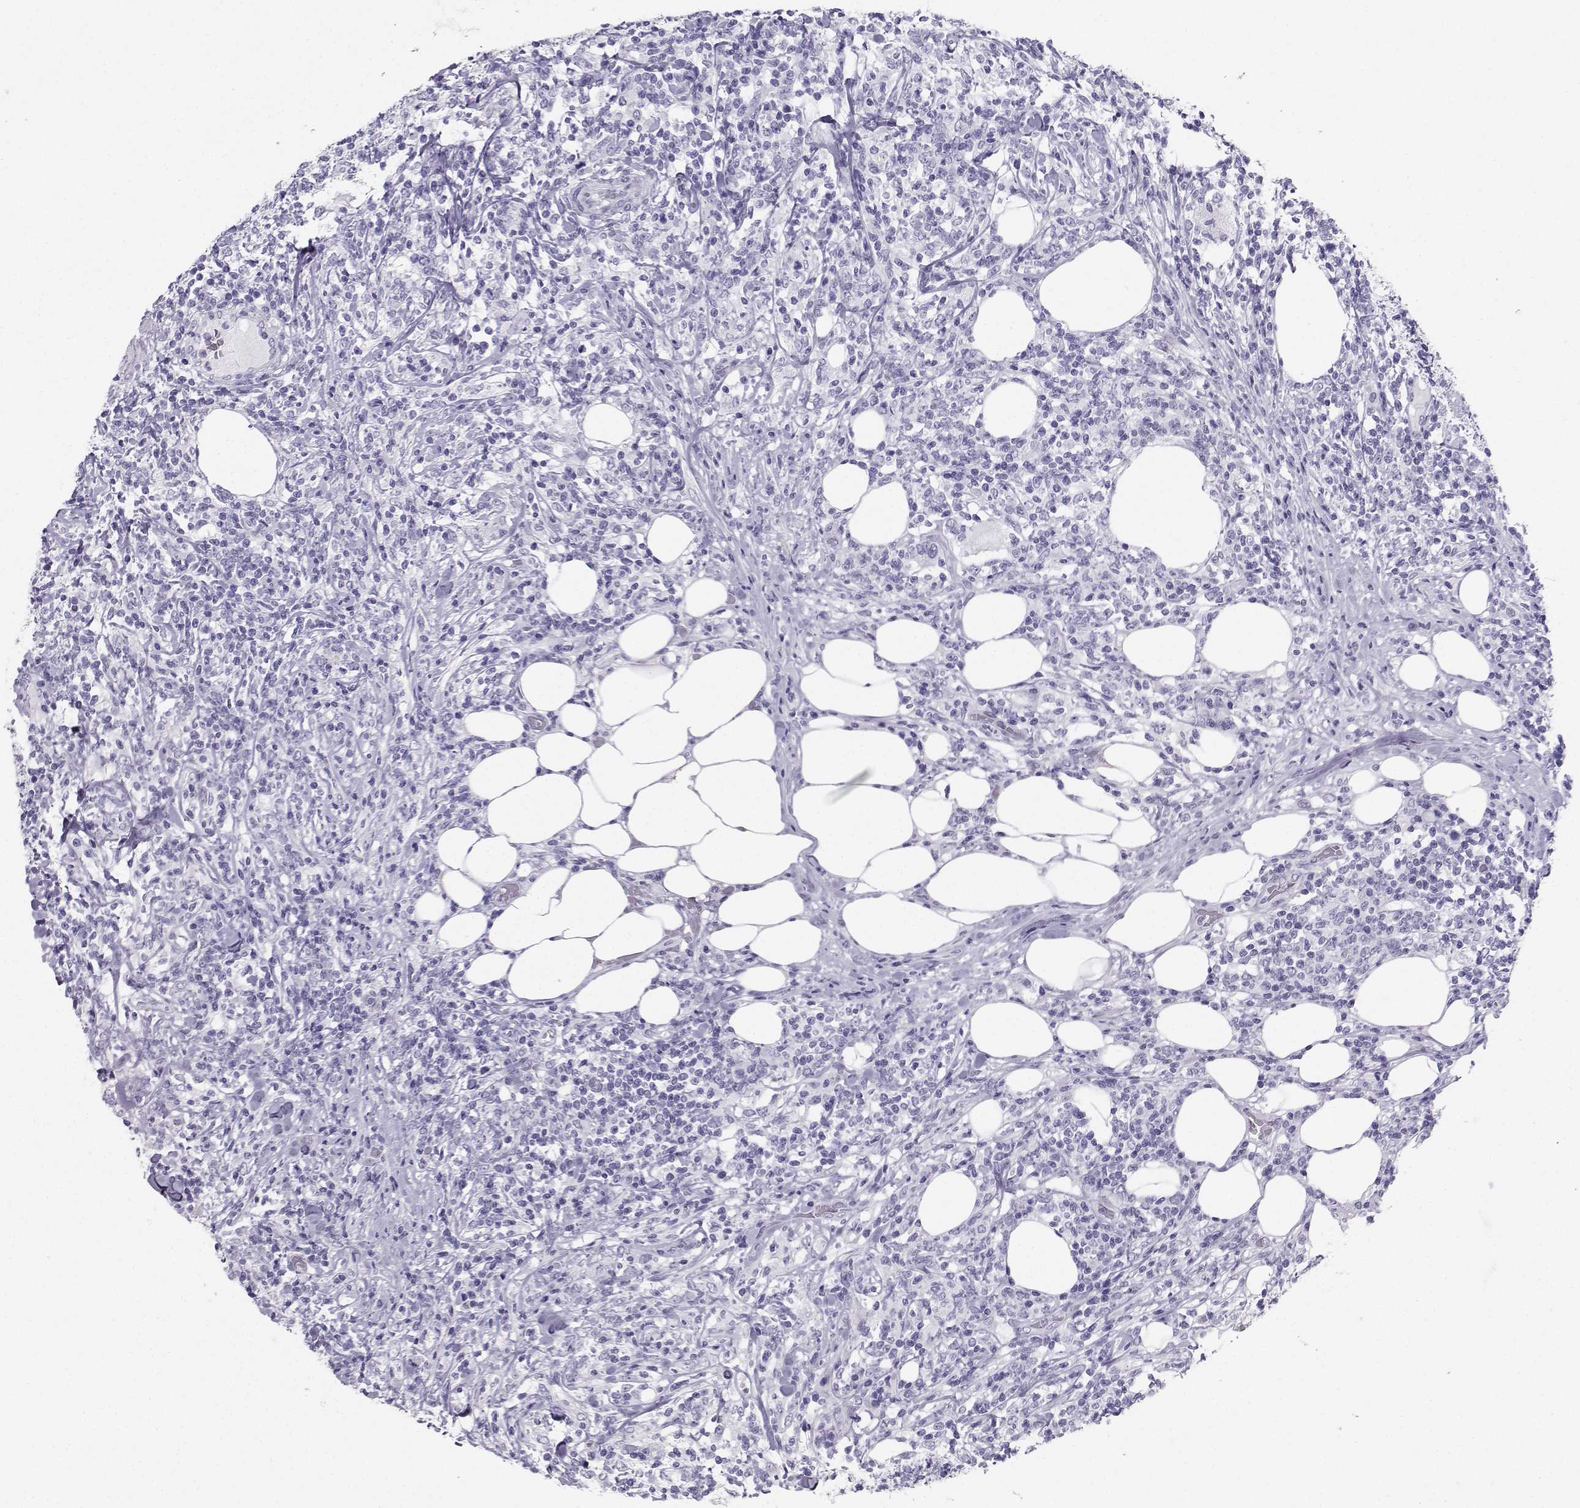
{"staining": {"intensity": "negative", "quantity": "none", "location": "none"}, "tissue": "lymphoma", "cell_type": "Tumor cells", "image_type": "cancer", "snomed": [{"axis": "morphology", "description": "Malignant lymphoma, non-Hodgkin's type, High grade"}, {"axis": "topography", "description": "Lymph node"}], "caption": "Protein analysis of high-grade malignant lymphoma, non-Hodgkin's type exhibits no significant positivity in tumor cells.", "gene": "IQCD", "patient": {"sex": "female", "age": 84}}